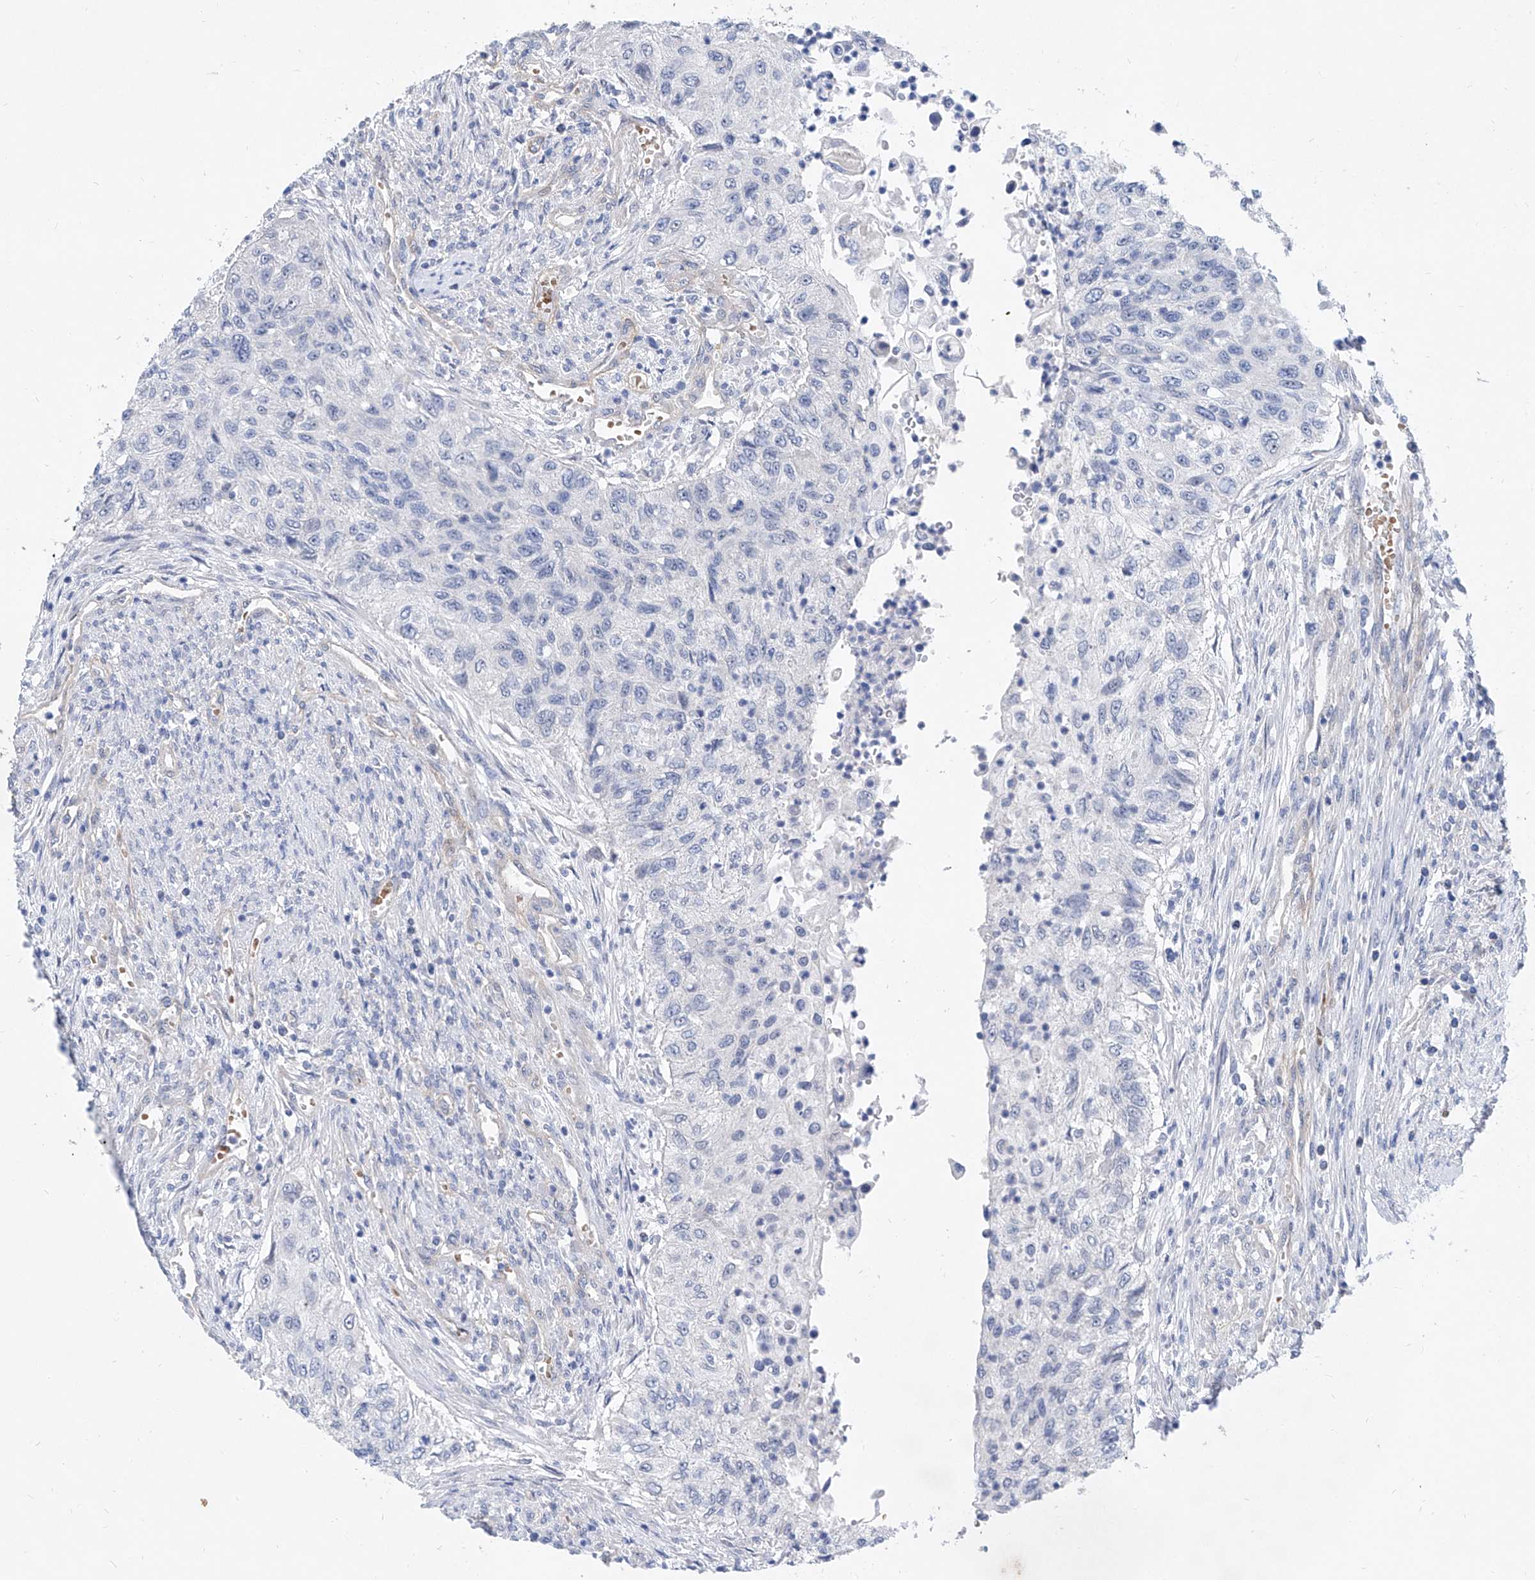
{"staining": {"intensity": "negative", "quantity": "none", "location": "none"}, "tissue": "urothelial cancer", "cell_type": "Tumor cells", "image_type": "cancer", "snomed": [{"axis": "morphology", "description": "Urothelial carcinoma, High grade"}, {"axis": "topography", "description": "Urinary bladder"}], "caption": "This is a photomicrograph of IHC staining of high-grade urothelial carcinoma, which shows no staining in tumor cells.", "gene": "BPTF", "patient": {"sex": "female", "age": 60}}